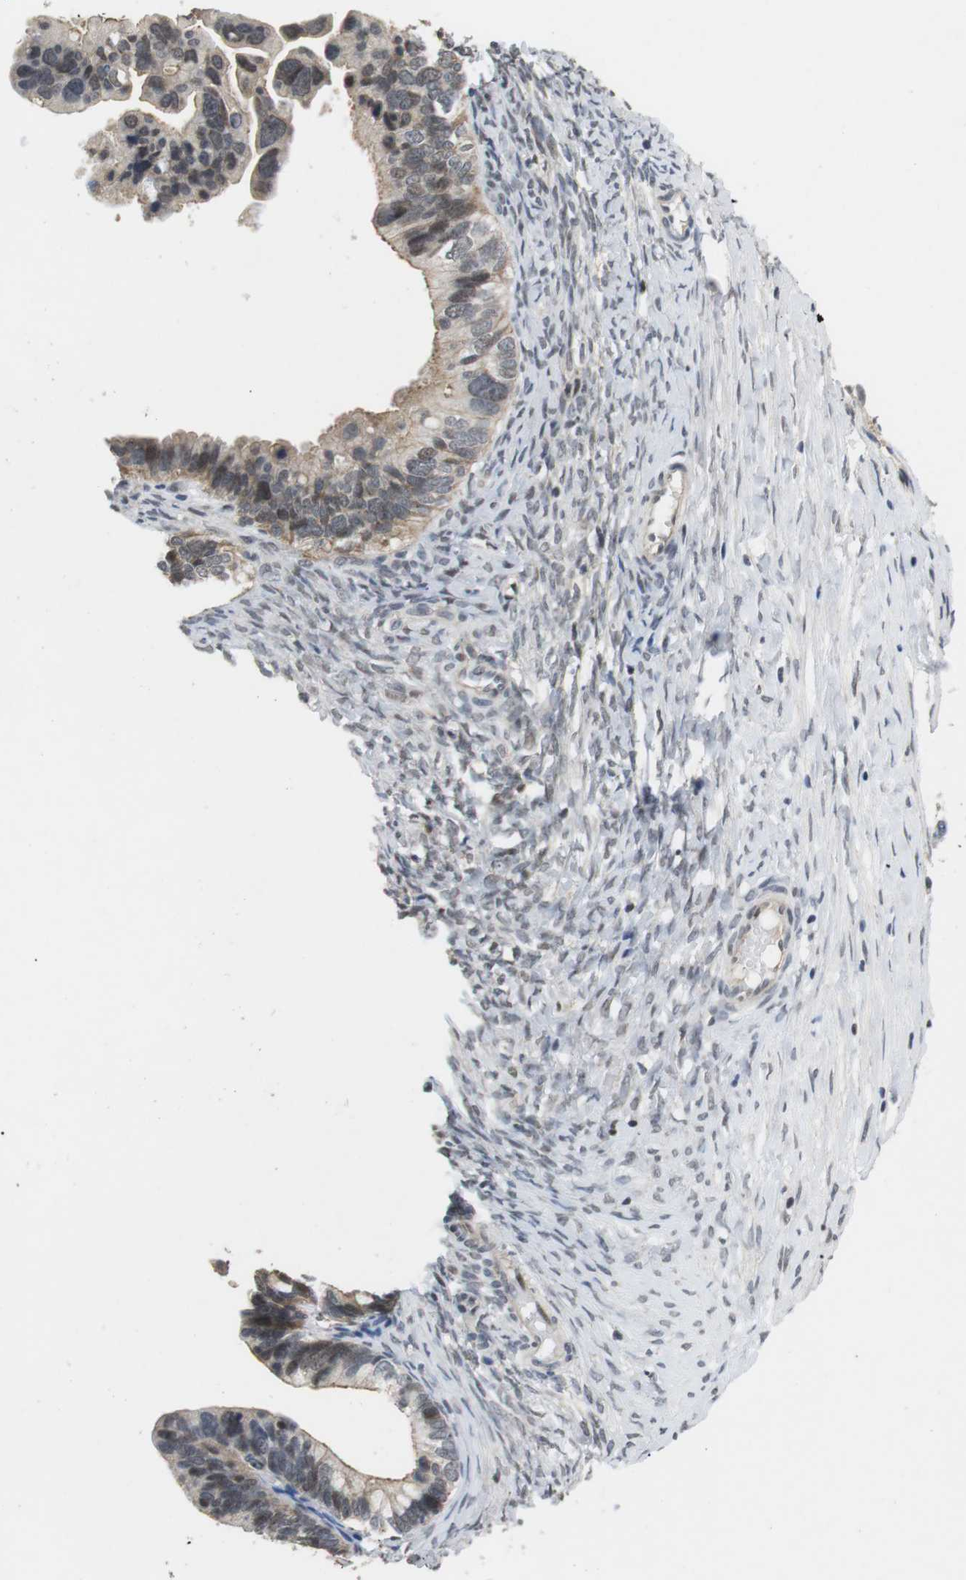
{"staining": {"intensity": "weak", "quantity": "25%-75%", "location": "nuclear"}, "tissue": "ovarian cancer", "cell_type": "Tumor cells", "image_type": "cancer", "snomed": [{"axis": "morphology", "description": "Cystadenocarcinoma, serous, NOS"}, {"axis": "topography", "description": "Ovary"}], "caption": "Serous cystadenocarcinoma (ovarian) stained with immunohistochemistry (IHC) demonstrates weak nuclear expression in about 25%-75% of tumor cells.", "gene": "NECTIN1", "patient": {"sex": "female", "age": 56}}